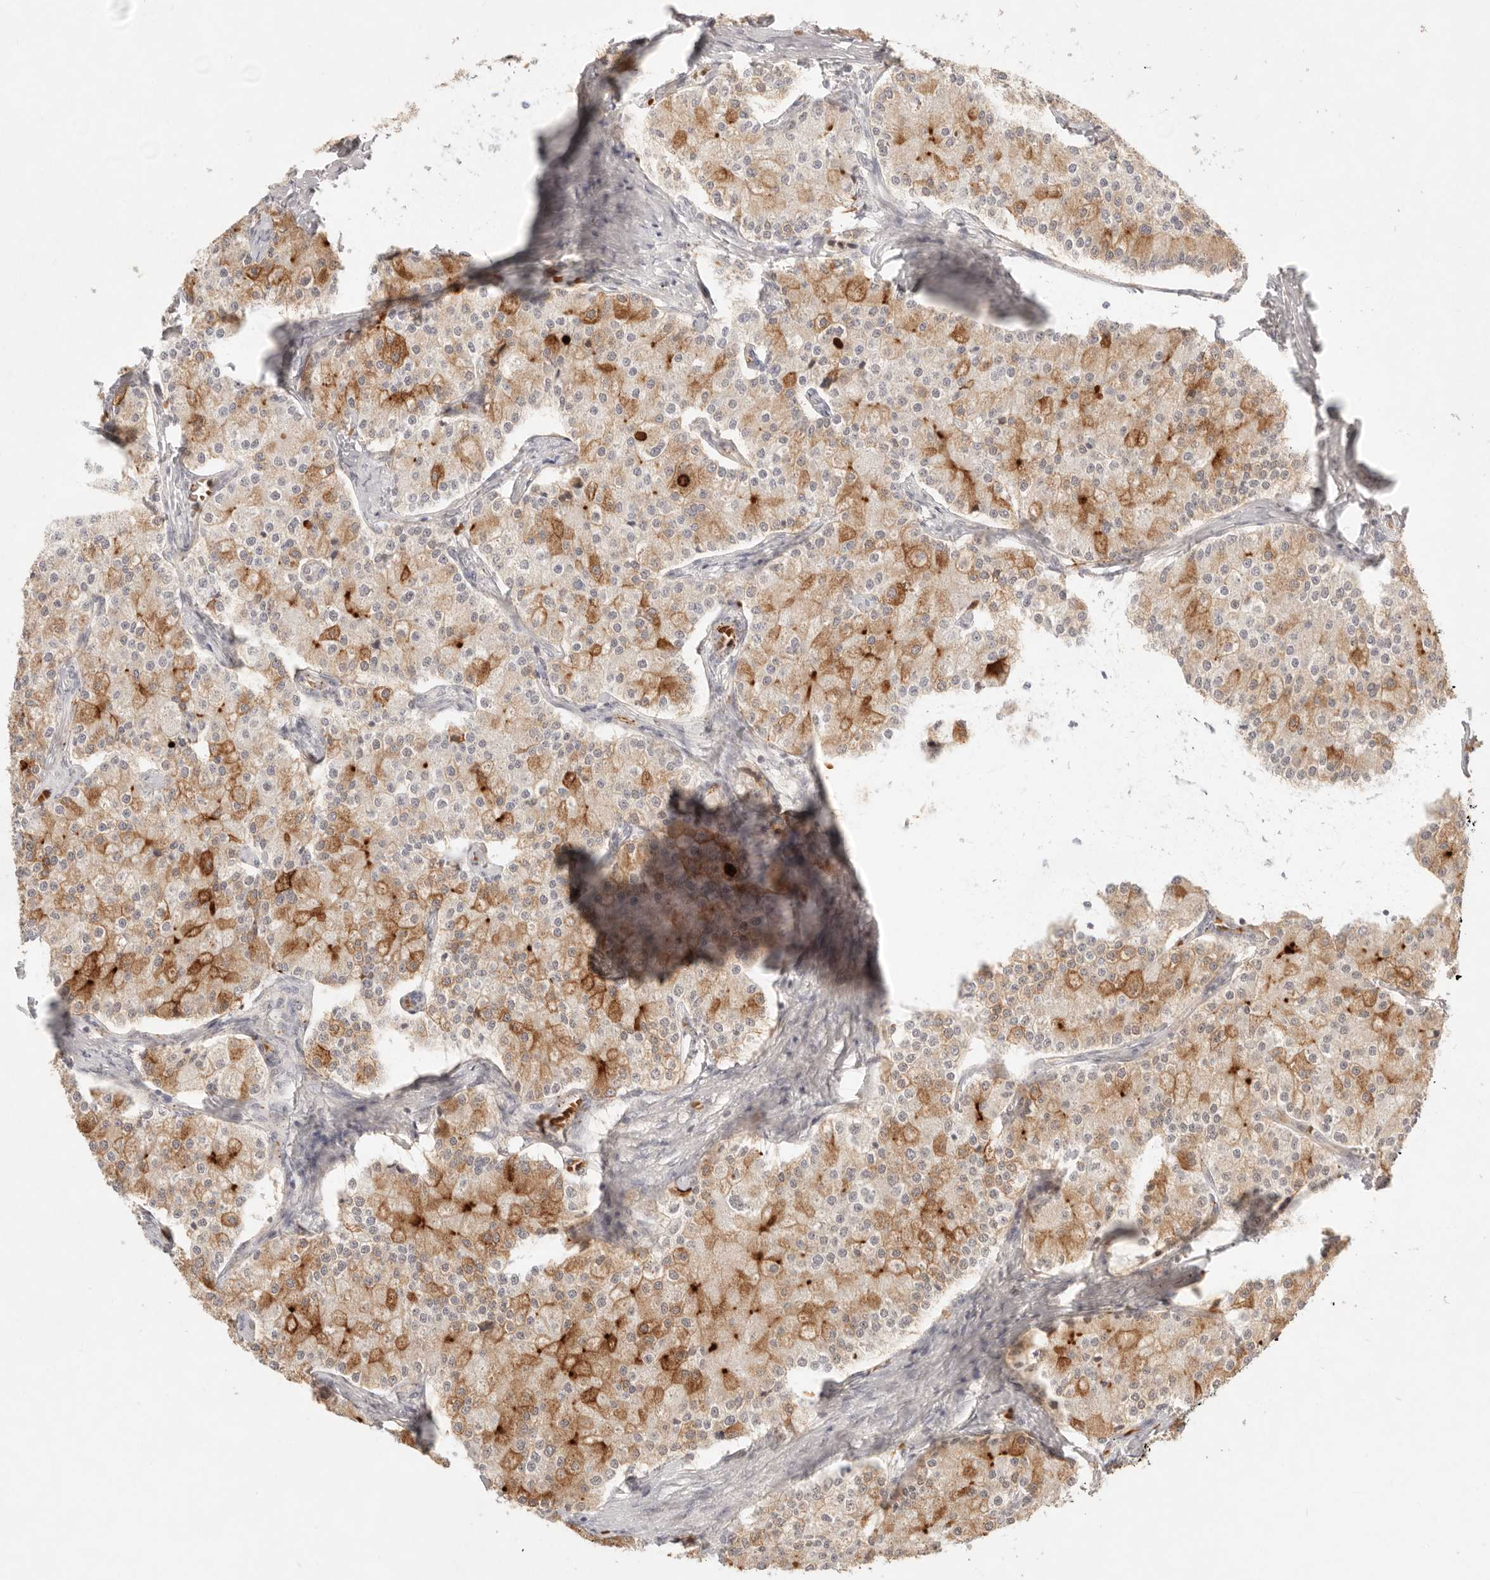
{"staining": {"intensity": "moderate", "quantity": ">75%", "location": "cytoplasmic/membranous"}, "tissue": "carcinoid", "cell_type": "Tumor cells", "image_type": "cancer", "snomed": [{"axis": "morphology", "description": "Carcinoid, malignant, NOS"}, {"axis": "topography", "description": "Colon"}], "caption": "Protein staining reveals moderate cytoplasmic/membranous expression in about >75% of tumor cells in malignant carcinoid. (IHC, brightfield microscopy, high magnification).", "gene": "MEP1A", "patient": {"sex": "female", "age": 52}}